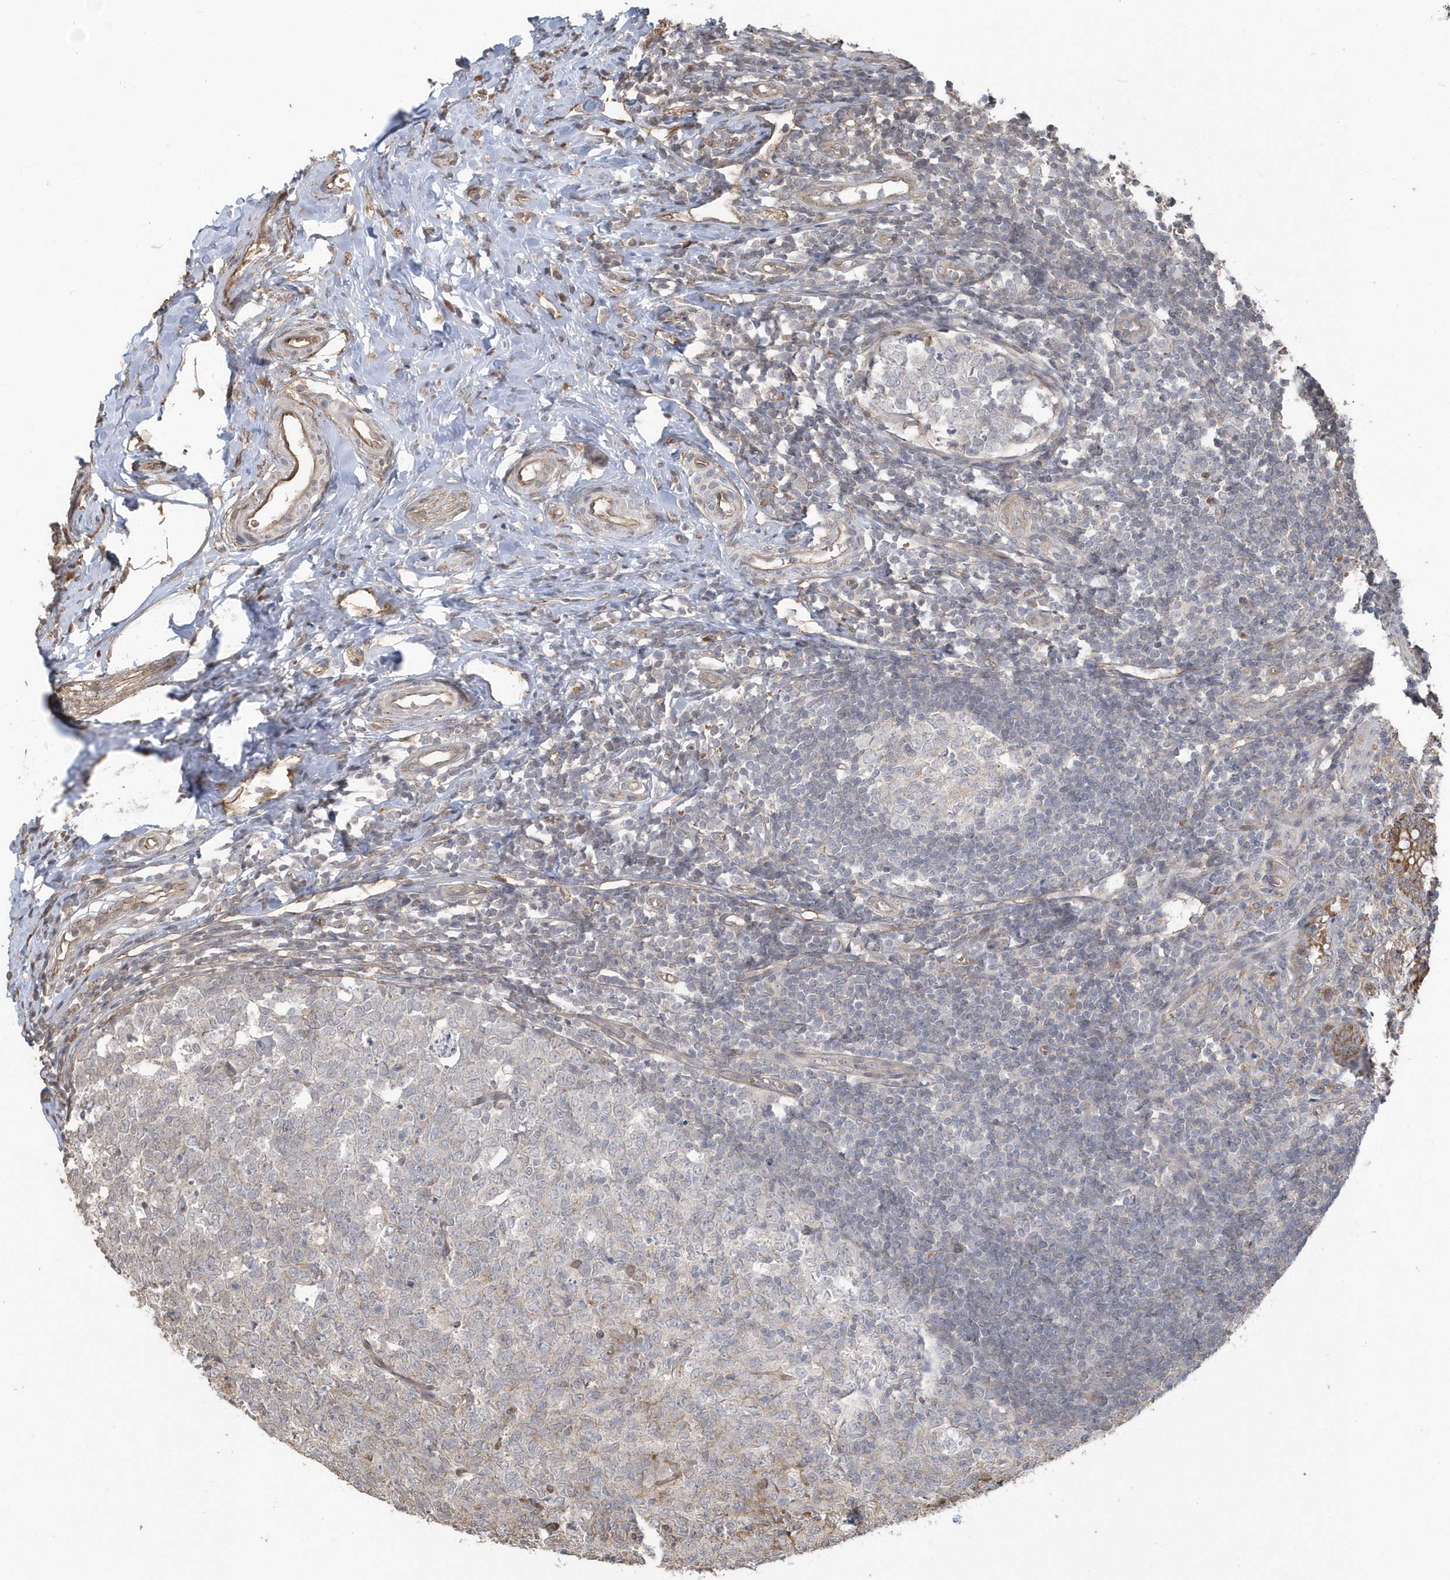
{"staining": {"intensity": "strong", "quantity": ">75%", "location": "cytoplasmic/membranous"}, "tissue": "appendix", "cell_type": "Glandular cells", "image_type": "normal", "snomed": [{"axis": "morphology", "description": "Normal tissue, NOS"}, {"axis": "topography", "description": "Appendix"}], "caption": "Immunohistochemistry (IHC) of benign appendix displays high levels of strong cytoplasmic/membranous positivity in about >75% of glandular cells.", "gene": "HERPUD1", "patient": {"sex": "male", "age": 14}}